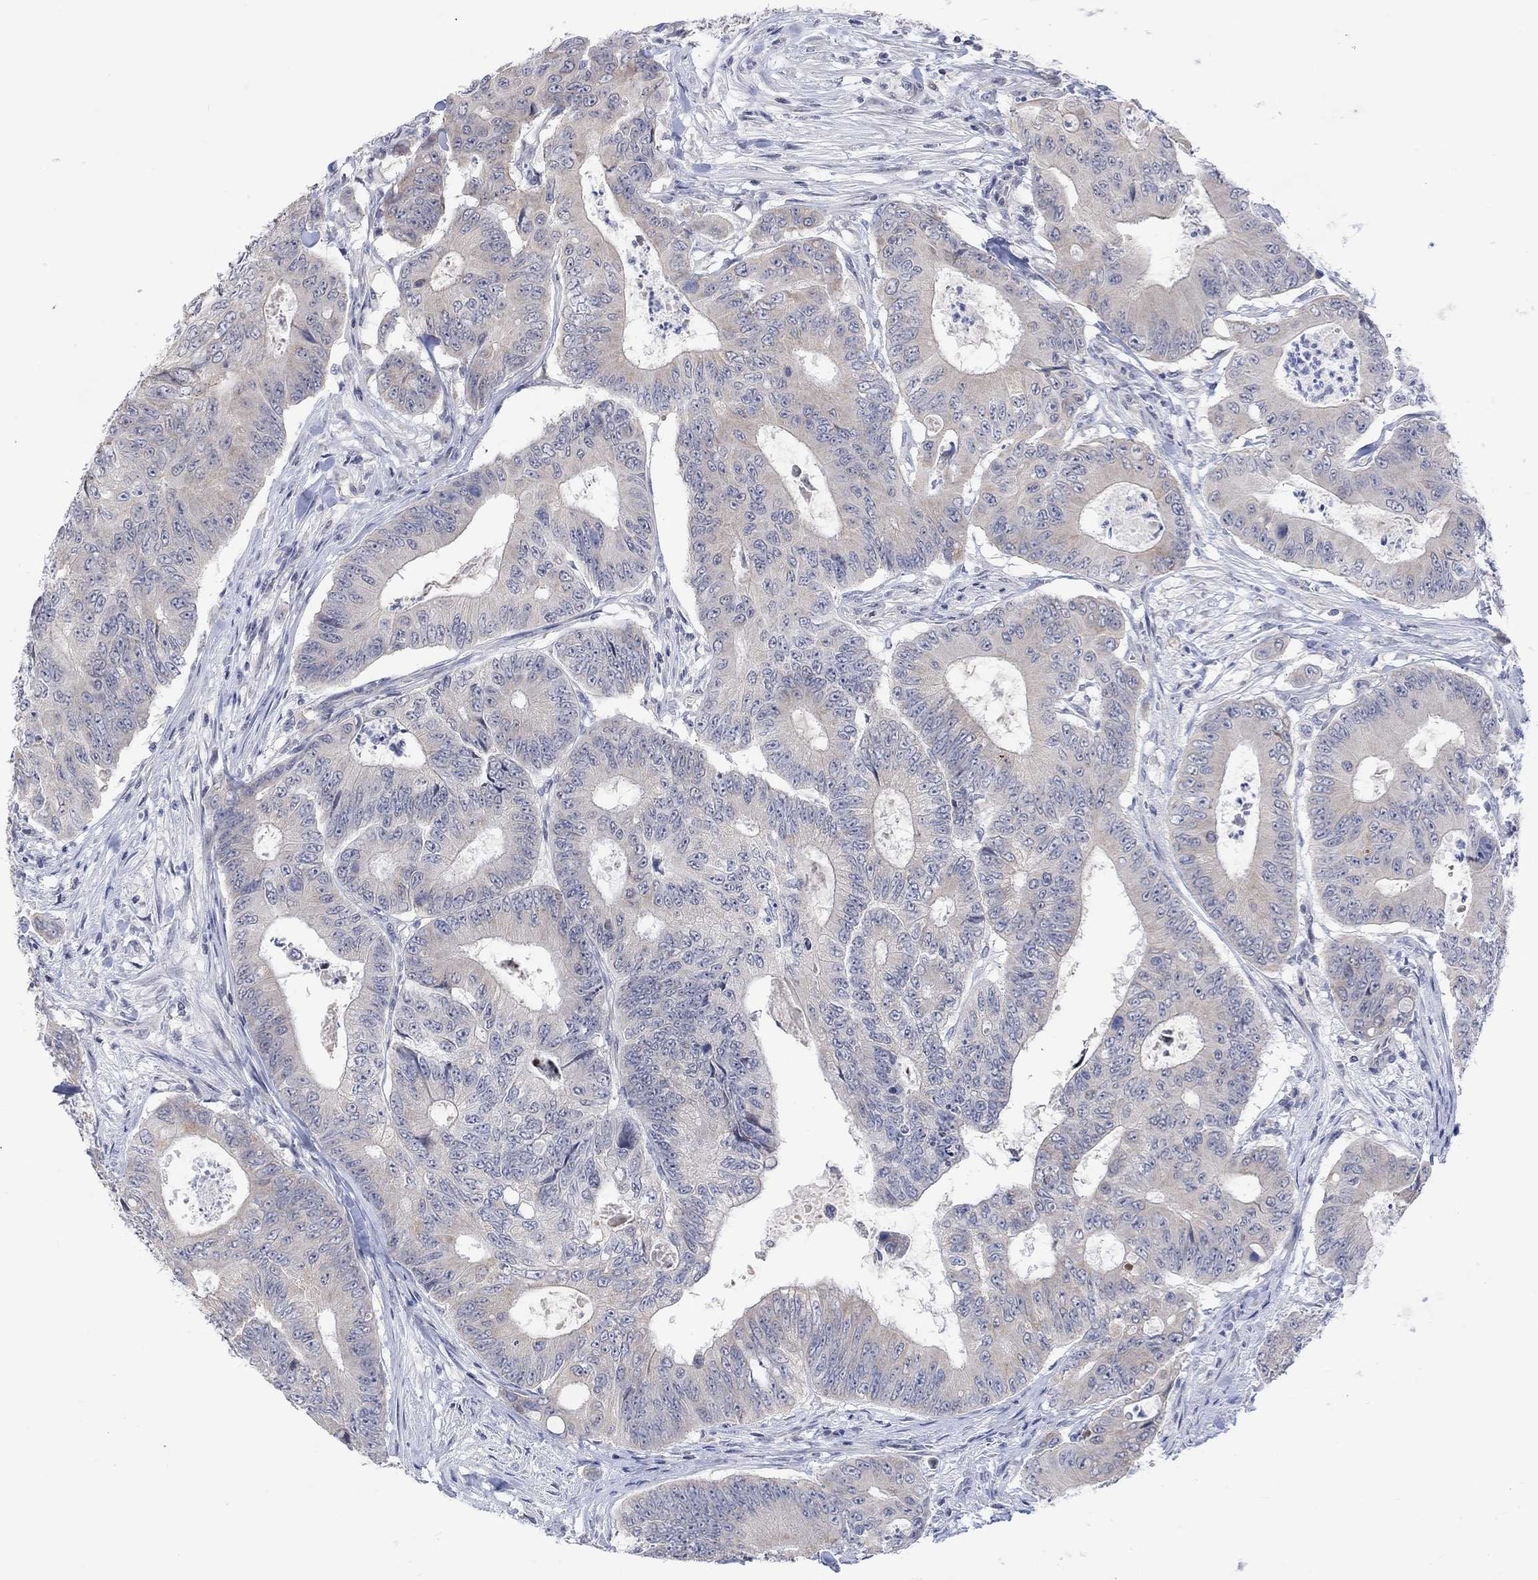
{"staining": {"intensity": "negative", "quantity": "none", "location": "none"}, "tissue": "colorectal cancer", "cell_type": "Tumor cells", "image_type": "cancer", "snomed": [{"axis": "morphology", "description": "Adenocarcinoma, NOS"}, {"axis": "topography", "description": "Colon"}], "caption": "Immunohistochemistry (IHC) image of neoplastic tissue: human colorectal cancer stained with DAB shows no significant protein expression in tumor cells.", "gene": "DCX", "patient": {"sex": "female", "age": 48}}